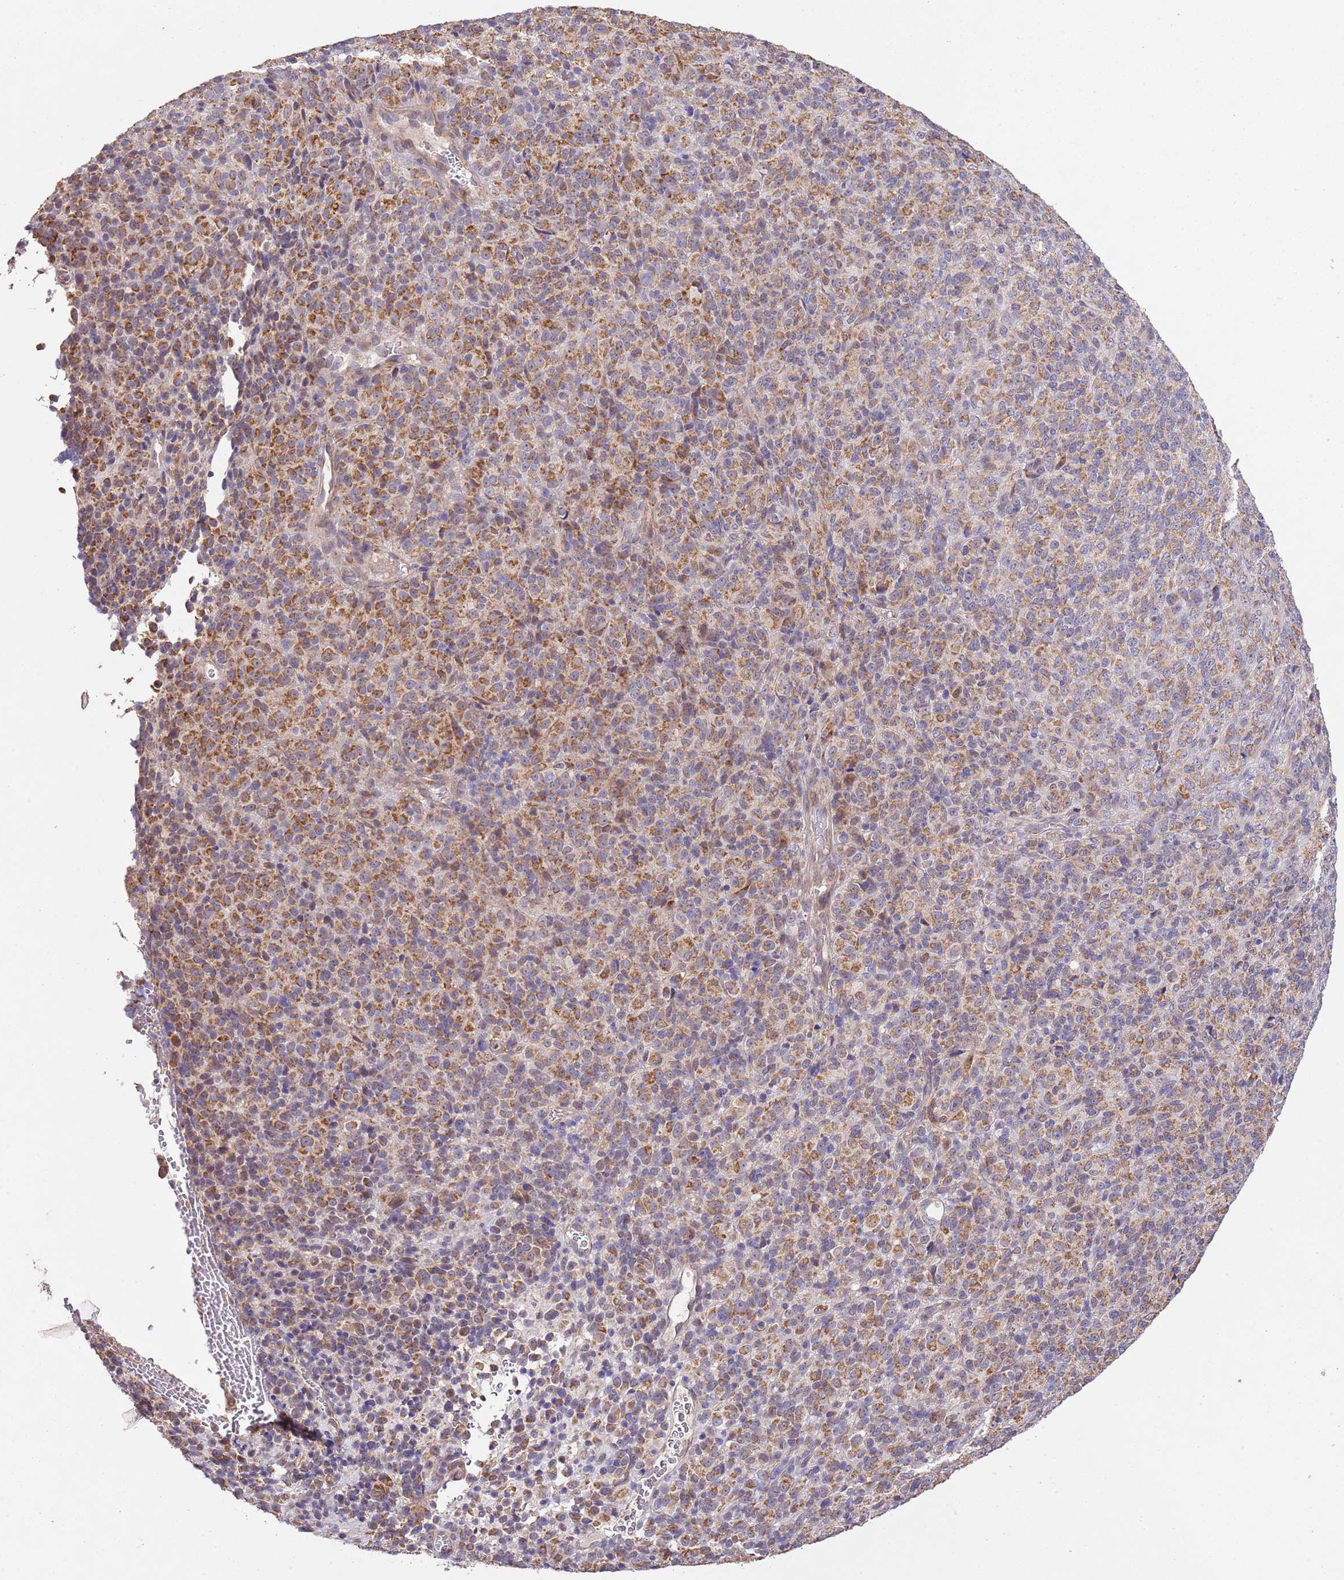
{"staining": {"intensity": "moderate", "quantity": ">75%", "location": "cytoplasmic/membranous"}, "tissue": "melanoma", "cell_type": "Tumor cells", "image_type": "cancer", "snomed": [{"axis": "morphology", "description": "Malignant melanoma, Metastatic site"}, {"axis": "topography", "description": "Brain"}], "caption": "Immunohistochemistry image of malignant melanoma (metastatic site) stained for a protein (brown), which reveals medium levels of moderate cytoplasmic/membranous expression in approximately >75% of tumor cells.", "gene": "IVD", "patient": {"sex": "female", "age": 56}}